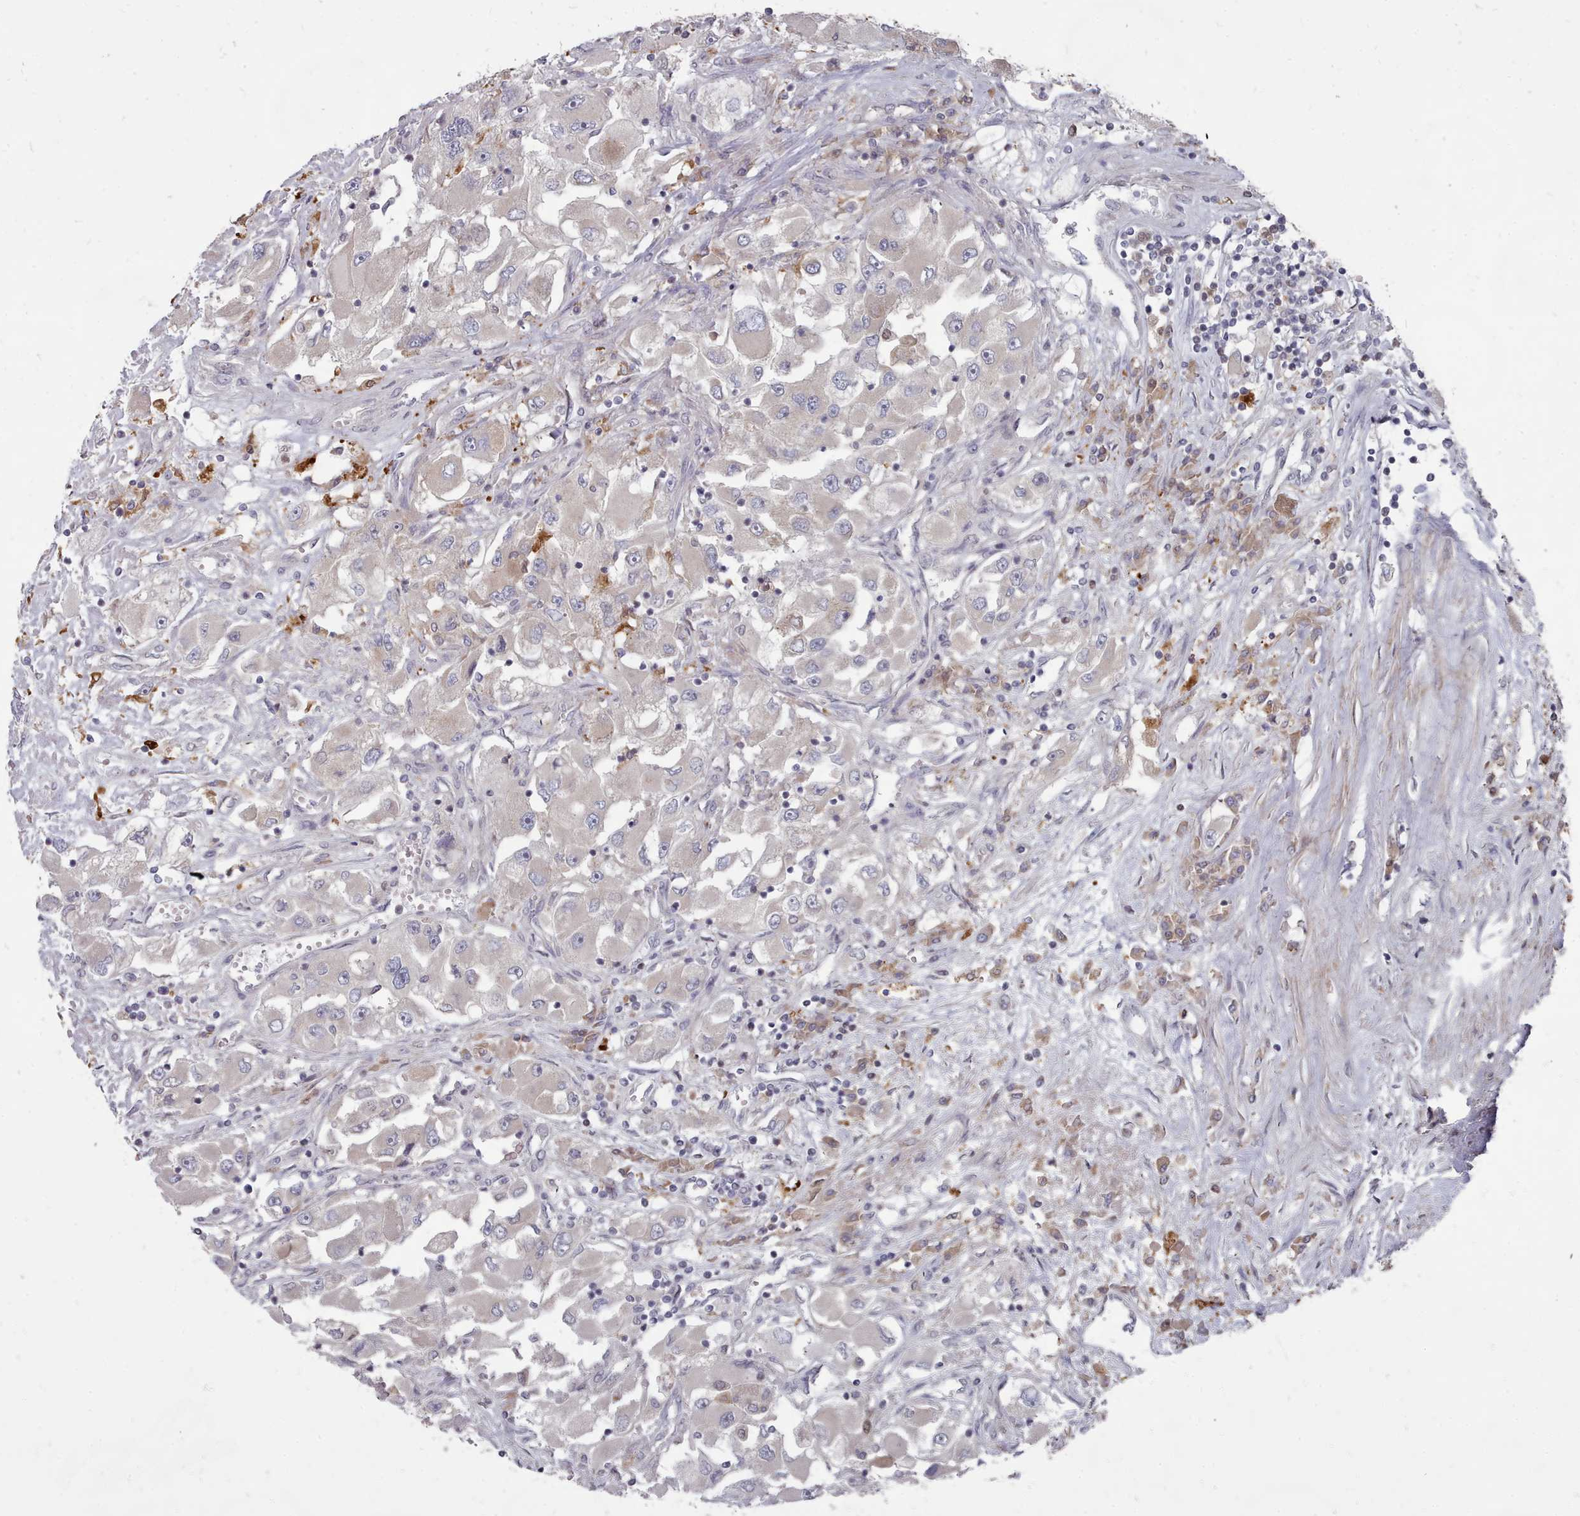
{"staining": {"intensity": "negative", "quantity": "none", "location": "none"}, "tissue": "renal cancer", "cell_type": "Tumor cells", "image_type": "cancer", "snomed": [{"axis": "morphology", "description": "Adenocarcinoma, NOS"}, {"axis": "topography", "description": "Kidney"}], "caption": "Immunohistochemical staining of human renal cancer demonstrates no significant expression in tumor cells.", "gene": "ACKR3", "patient": {"sex": "female", "age": 52}}